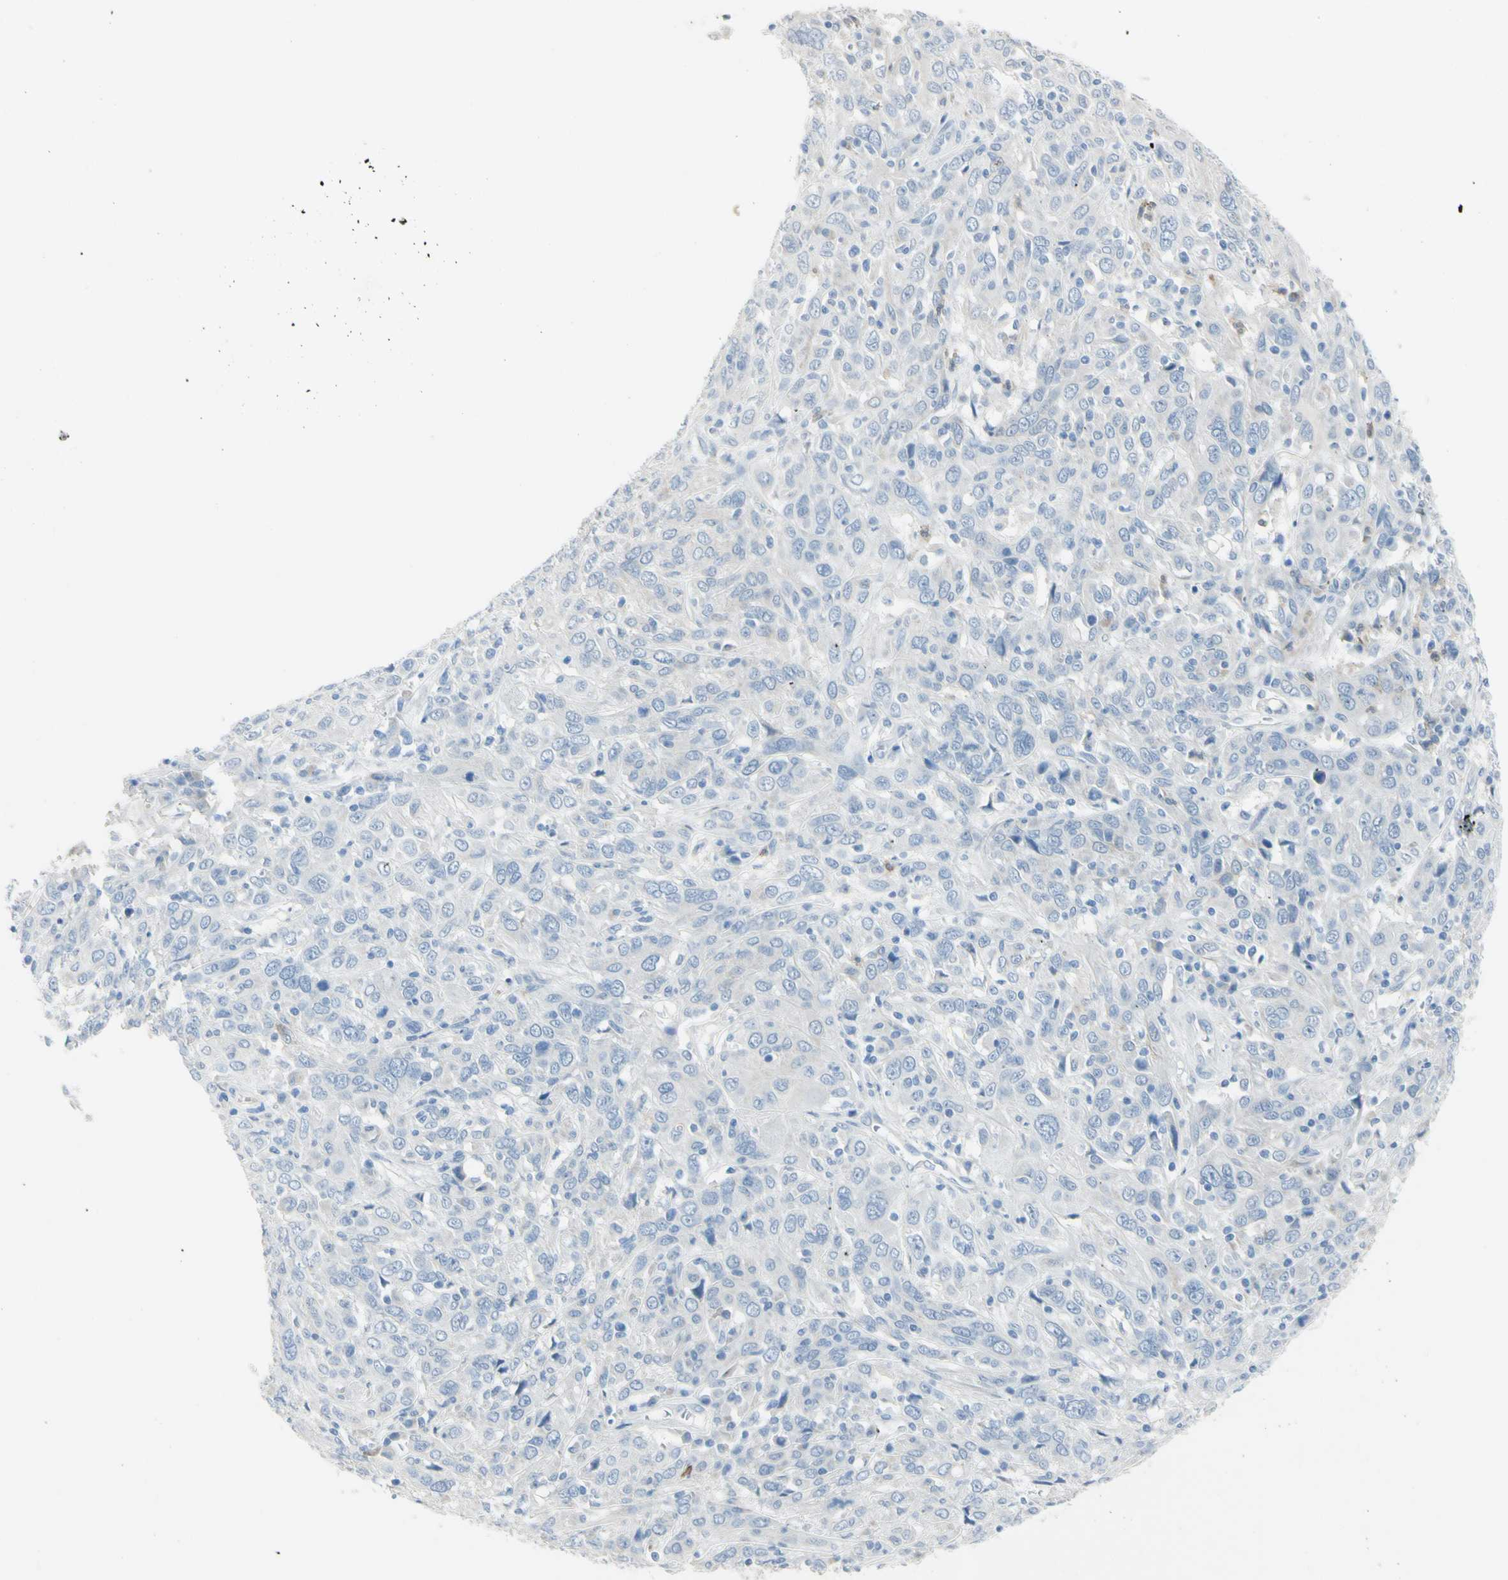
{"staining": {"intensity": "negative", "quantity": "none", "location": "none"}, "tissue": "cervical cancer", "cell_type": "Tumor cells", "image_type": "cancer", "snomed": [{"axis": "morphology", "description": "Squamous cell carcinoma, NOS"}, {"axis": "topography", "description": "Cervix"}], "caption": "The immunohistochemistry (IHC) image has no significant expression in tumor cells of squamous cell carcinoma (cervical) tissue.", "gene": "ZNF557", "patient": {"sex": "female", "age": 46}}